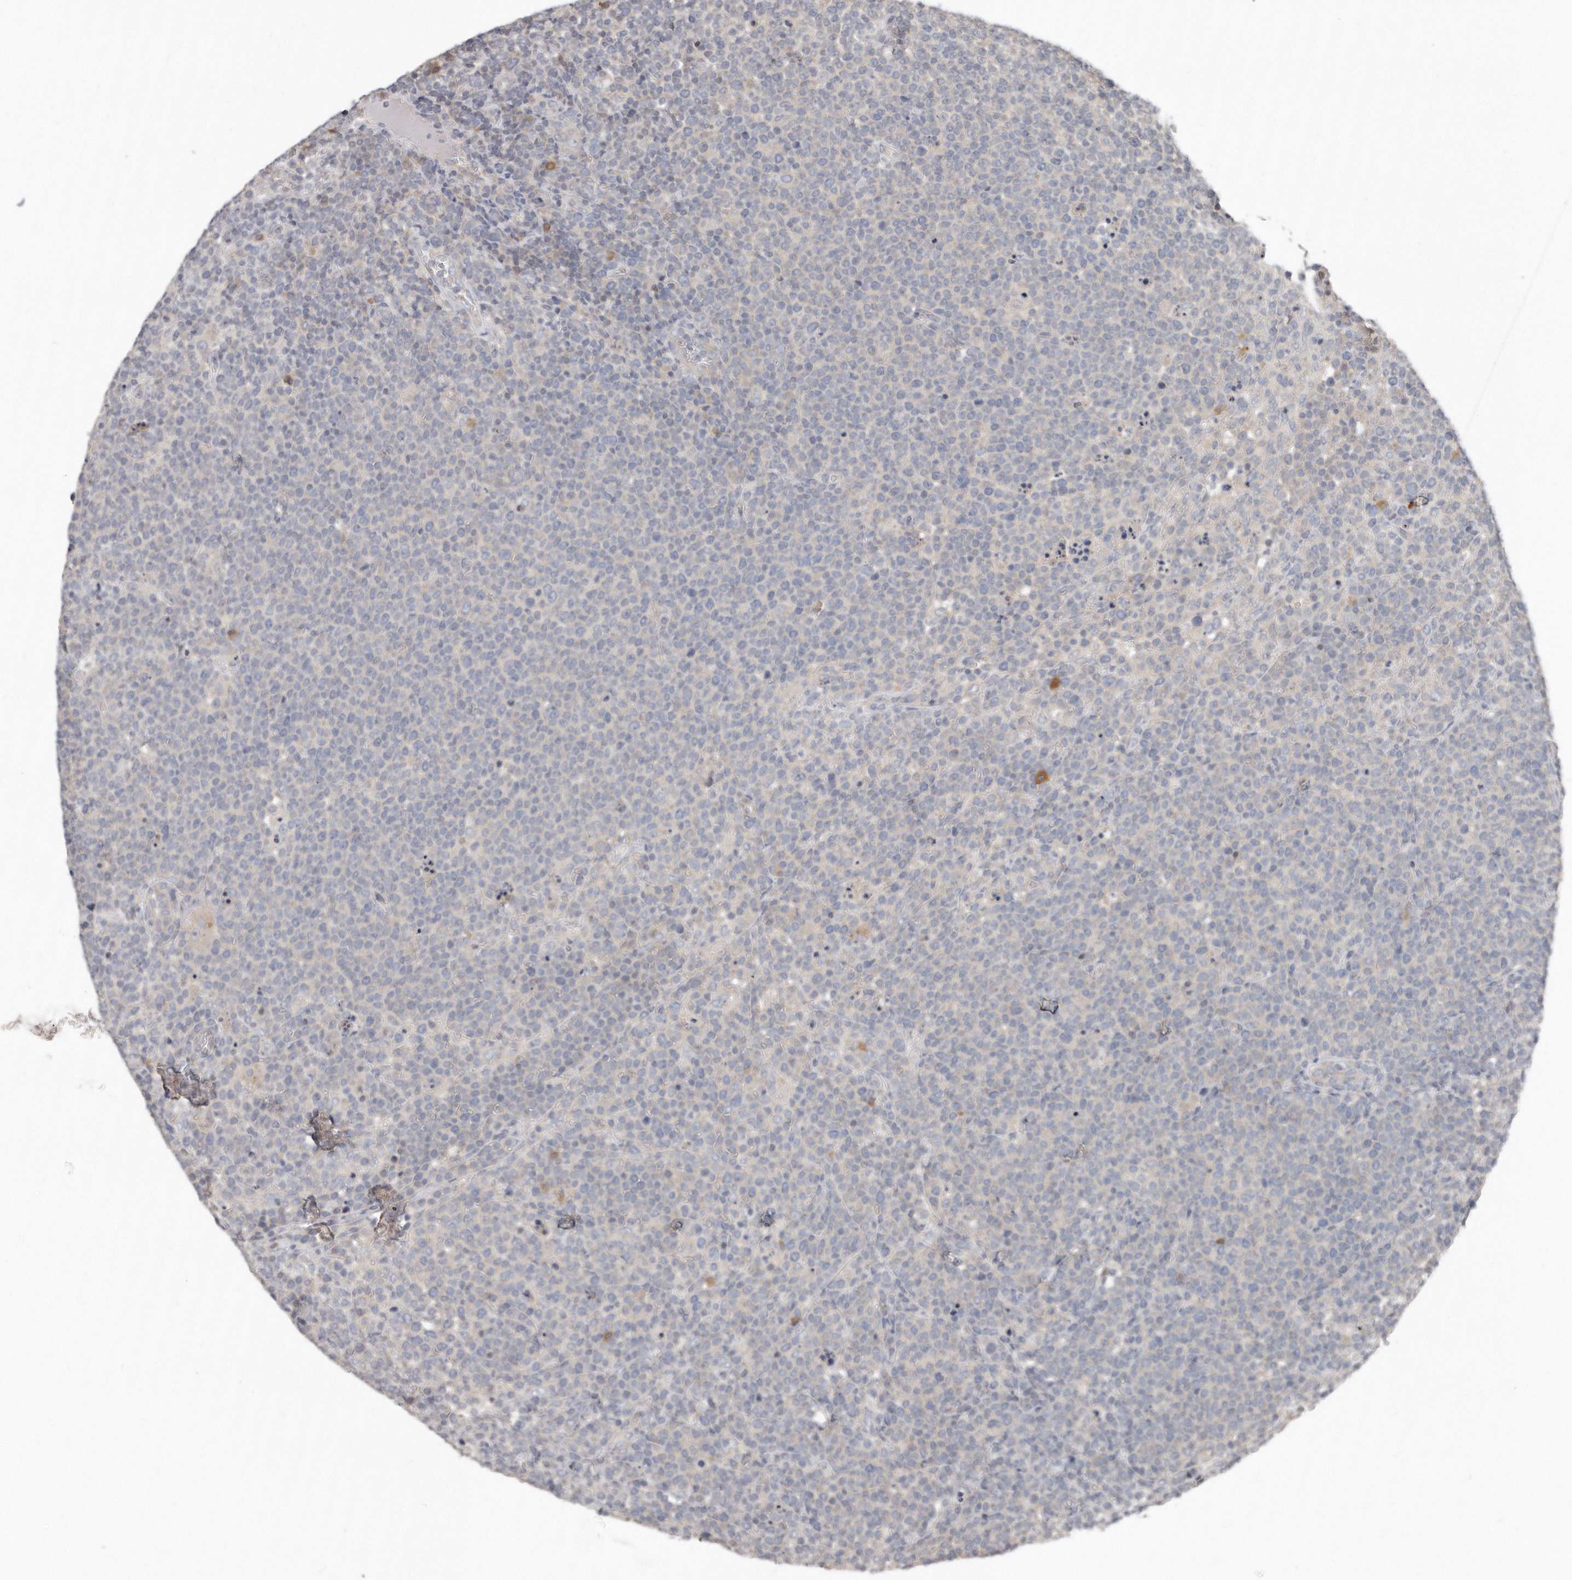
{"staining": {"intensity": "negative", "quantity": "none", "location": "none"}, "tissue": "lymphoma", "cell_type": "Tumor cells", "image_type": "cancer", "snomed": [{"axis": "morphology", "description": "Malignant lymphoma, non-Hodgkin's type, High grade"}, {"axis": "topography", "description": "Lymph node"}], "caption": "Immunohistochemistry histopathology image of neoplastic tissue: lymphoma stained with DAB (3,3'-diaminobenzidine) shows no significant protein positivity in tumor cells.", "gene": "AKNAD1", "patient": {"sex": "male", "age": 61}}